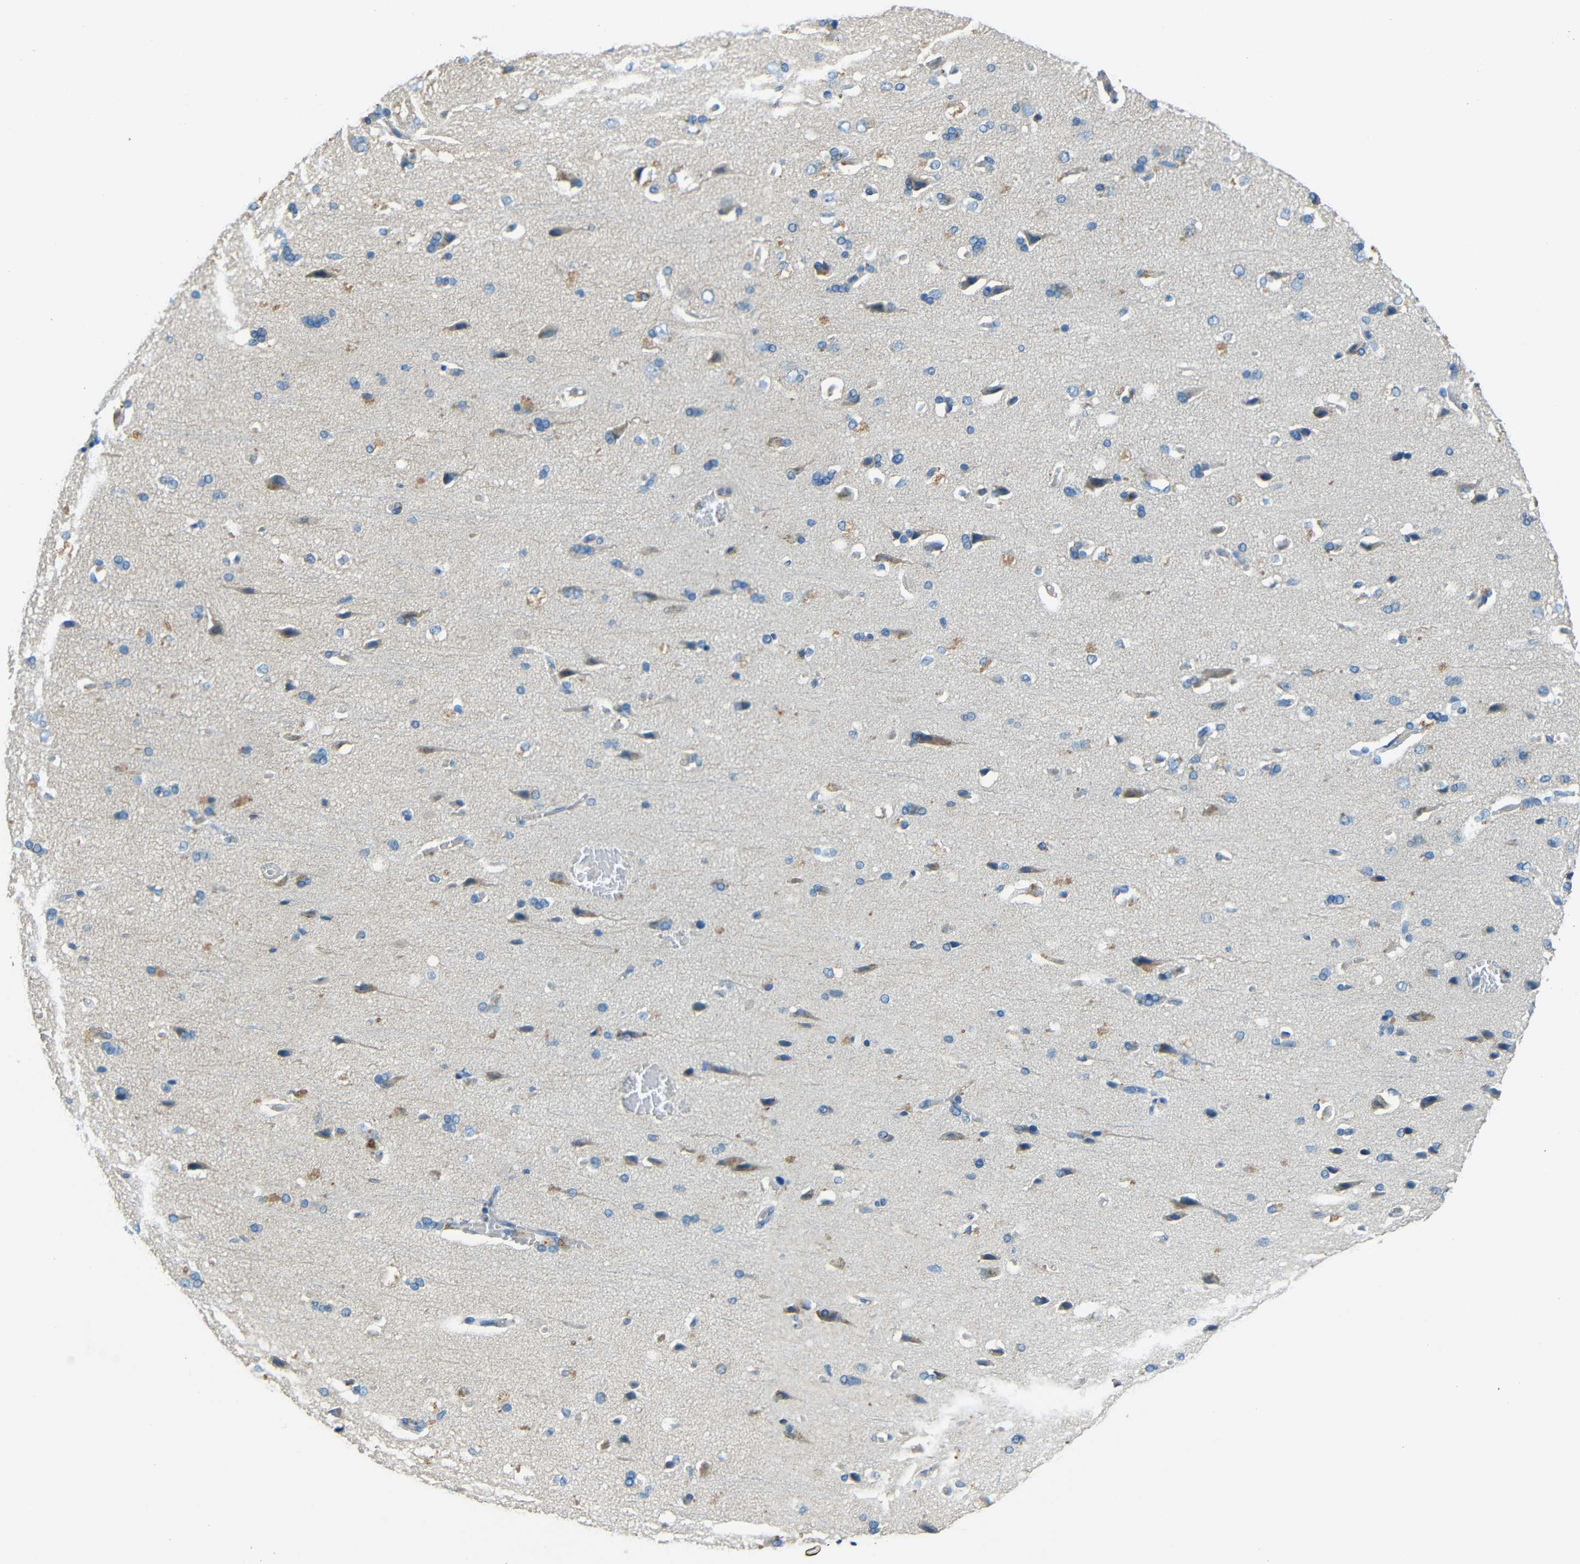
{"staining": {"intensity": "negative", "quantity": "none", "location": "none"}, "tissue": "cerebral cortex", "cell_type": "Endothelial cells", "image_type": "normal", "snomed": [{"axis": "morphology", "description": "Normal tissue, NOS"}, {"axis": "topography", "description": "Cerebral cortex"}], "caption": "An immunohistochemistry (IHC) photomicrograph of unremarkable cerebral cortex is shown. There is no staining in endothelial cells of cerebral cortex.", "gene": "CYP26B1", "patient": {"sex": "male", "age": 62}}